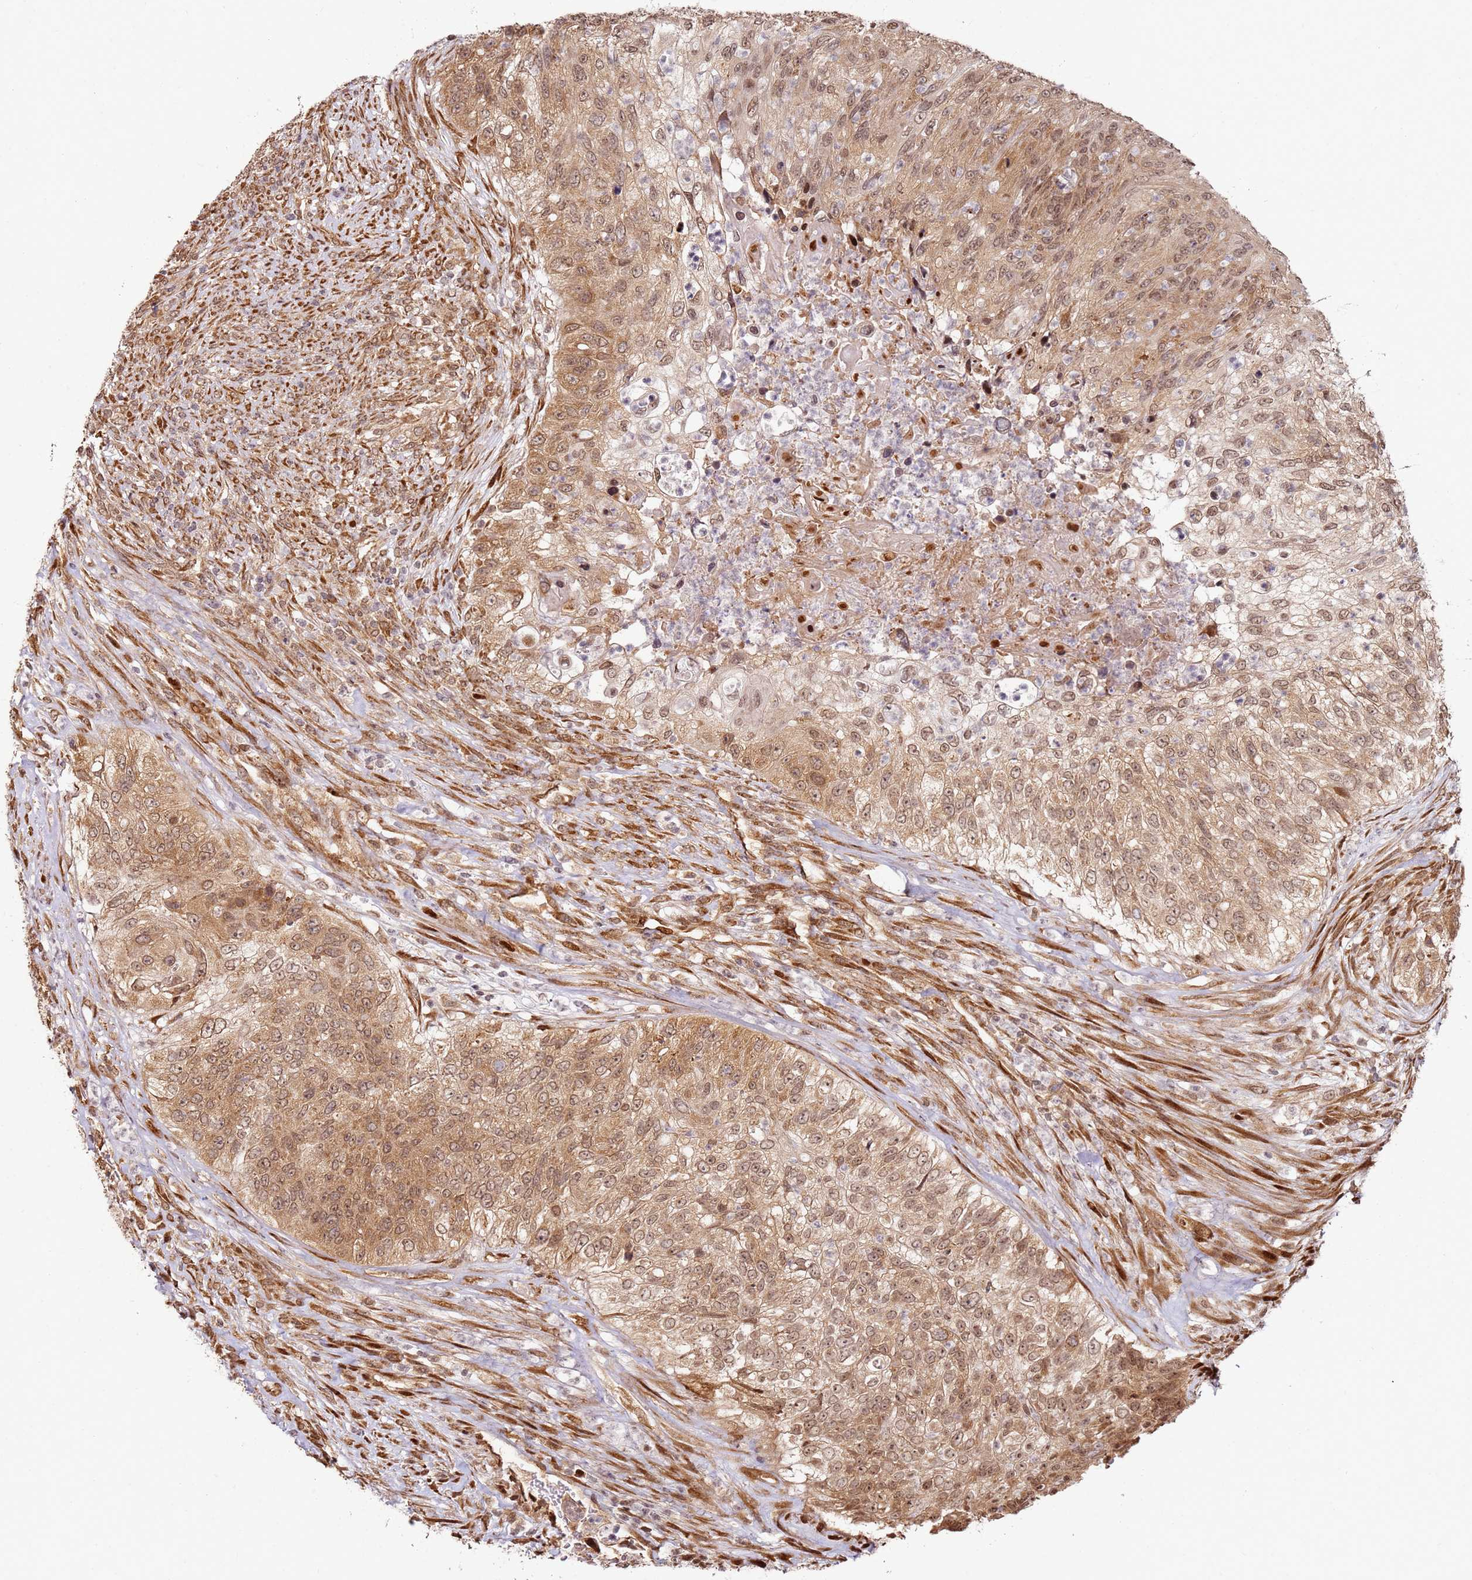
{"staining": {"intensity": "moderate", "quantity": ">75%", "location": "cytoplasmic/membranous,nuclear"}, "tissue": "urothelial cancer", "cell_type": "Tumor cells", "image_type": "cancer", "snomed": [{"axis": "morphology", "description": "Urothelial carcinoma, High grade"}, {"axis": "topography", "description": "Urinary bladder"}], "caption": "High-grade urothelial carcinoma stained with a brown dye reveals moderate cytoplasmic/membranous and nuclear positive expression in approximately >75% of tumor cells.", "gene": "RPS3A", "patient": {"sex": "female", "age": 60}}